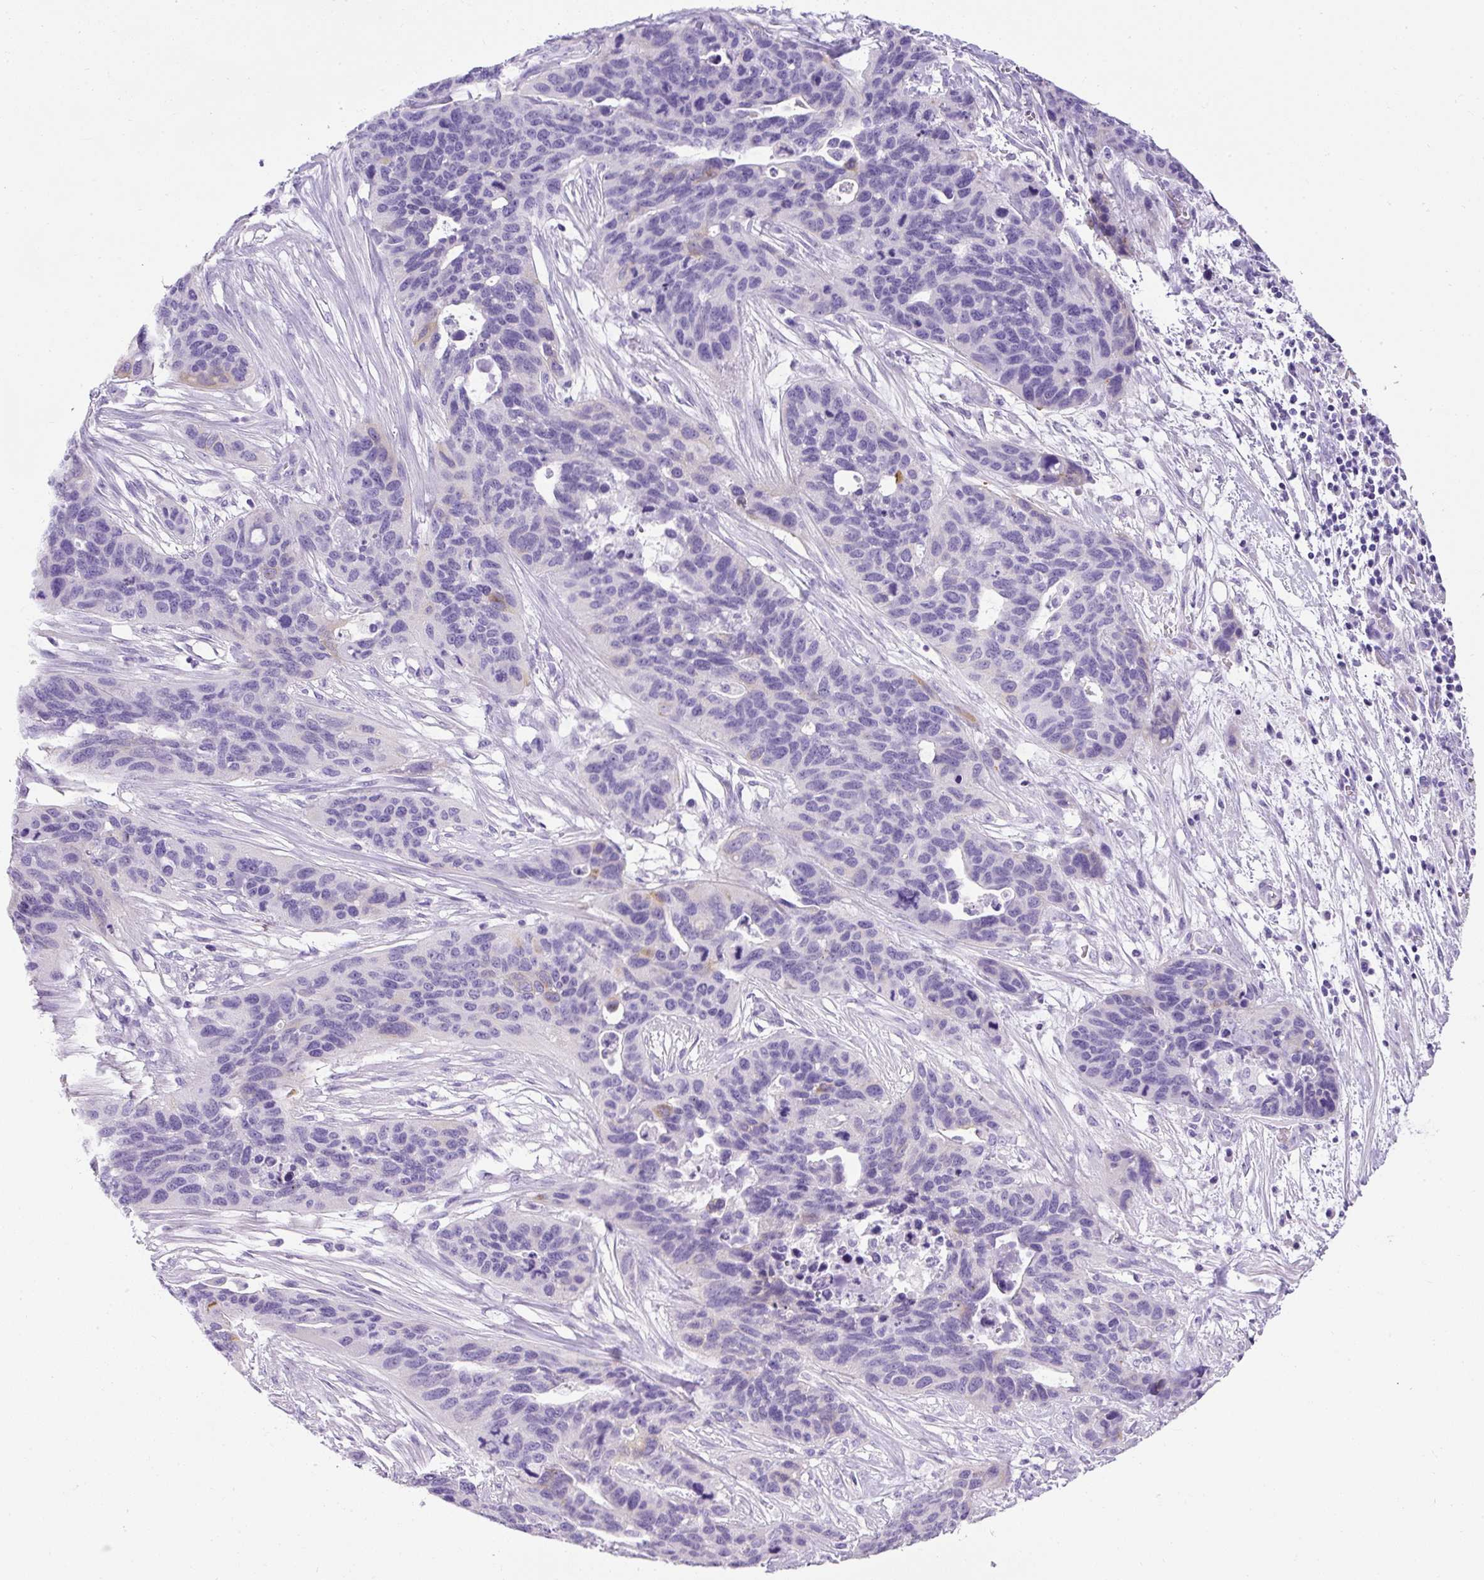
{"staining": {"intensity": "negative", "quantity": "none", "location": "none"}, "tissue": "ovarian cancer", "cell_type": "Tumor cells", "image_type": "cancer", "snomed": [{"axis": "morphology", "description": "Cystadenocarcinoma, serous, NOS"}, {"axis": "topography", "description": "Ovary"}], "caption": "Histopathology image shows no protein expression in tumor cells of ovarian cancer tissue.", "gene": "C2CD4C", "patient": {"sex": "female", "age": 64}}